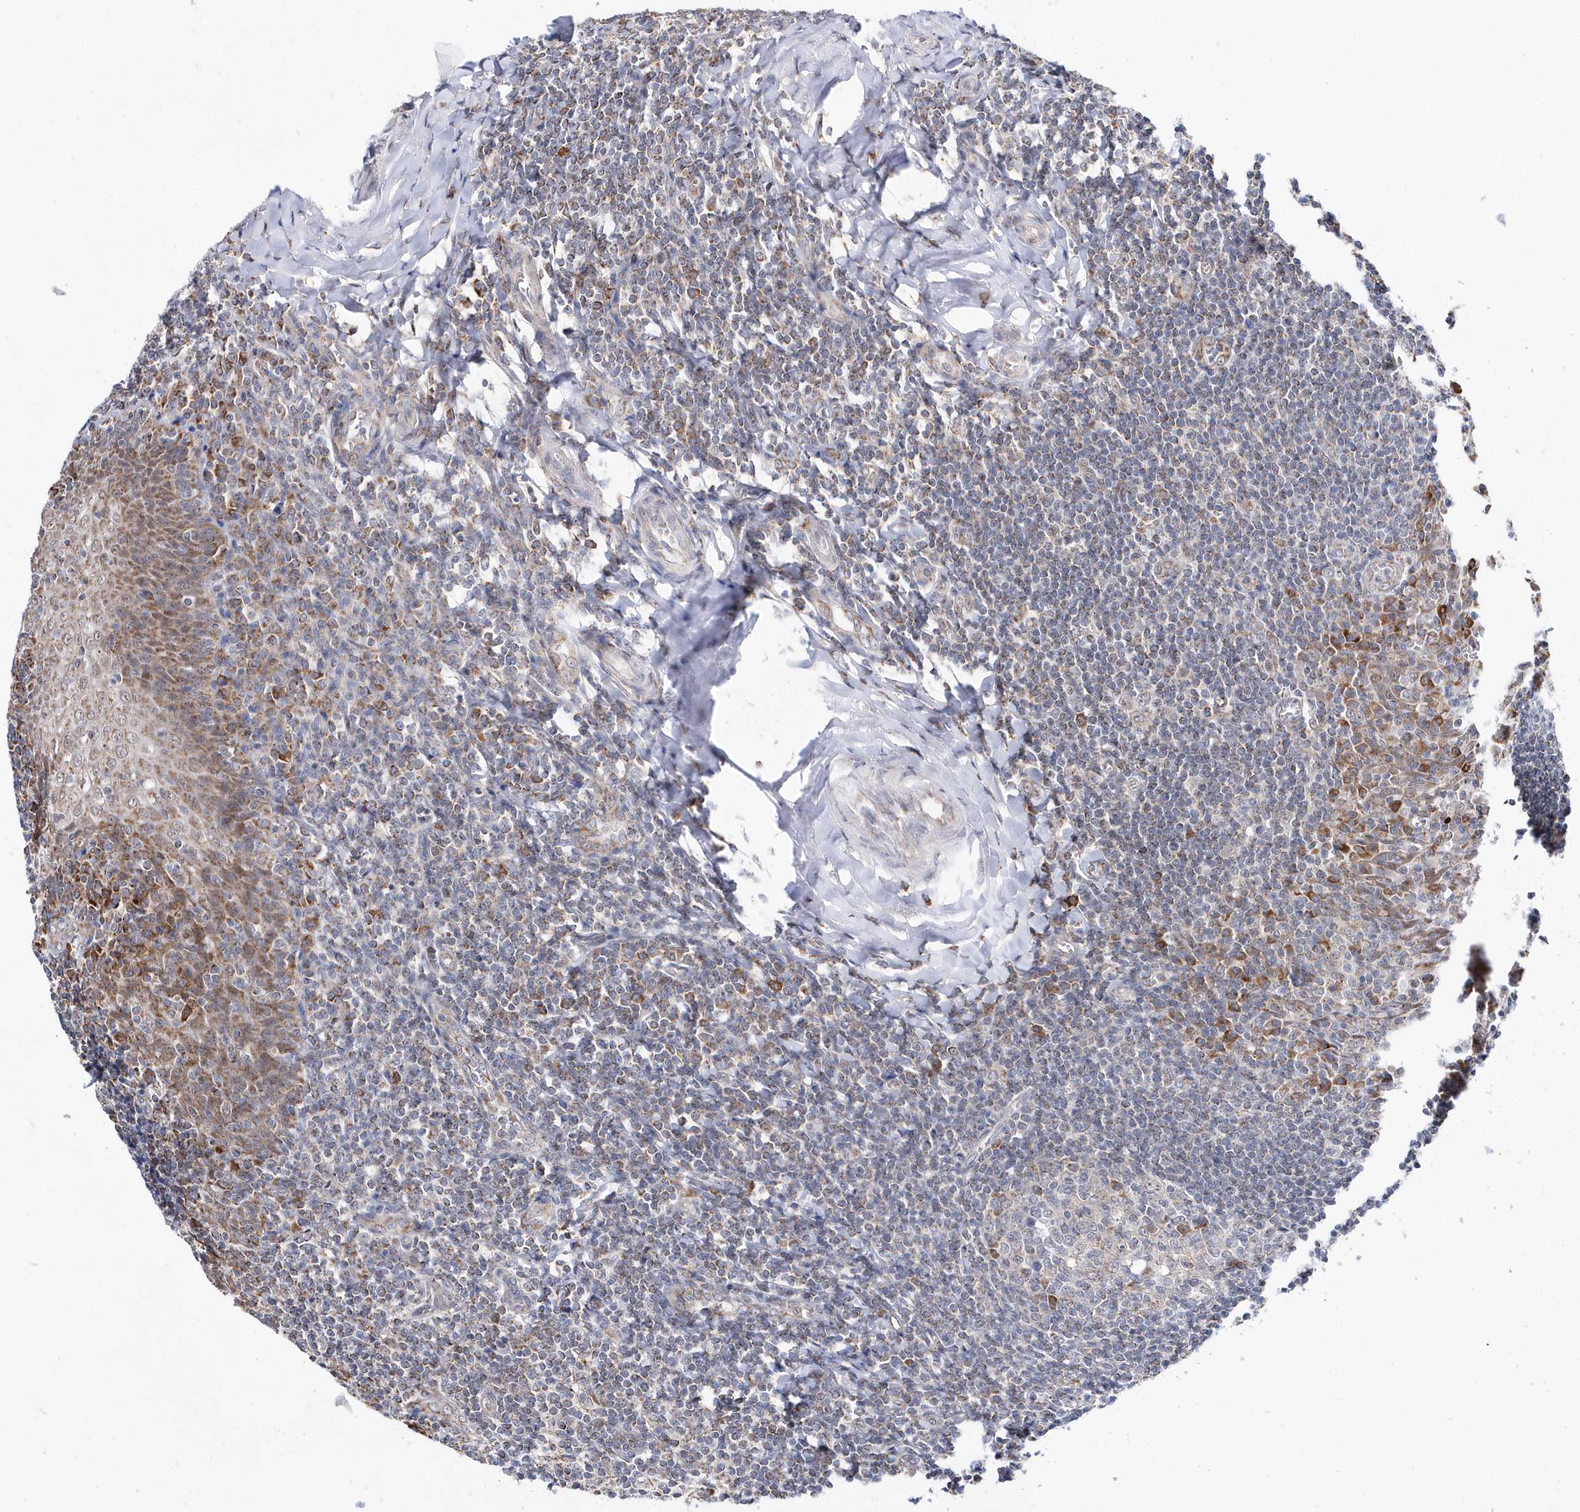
{"staining": {"intensity": "negative", "quantity": "none", "location": "none"}, "tissue": "tonsil", "cell_type": "Germinal center cells", "image_type": "normal", "snomed": [{"axis": "morphology", "description": "Normal tissue, NOS"}, {"axis": "topography", "description": "Tonsil"}], "caption": "This is an immunohistochemistry (IHC) photomicrograph of benign human tonsil. There is no staining in germinal center cells.", "gene": "SPATA5", "patient": {"sex": "male", "age": 27}}